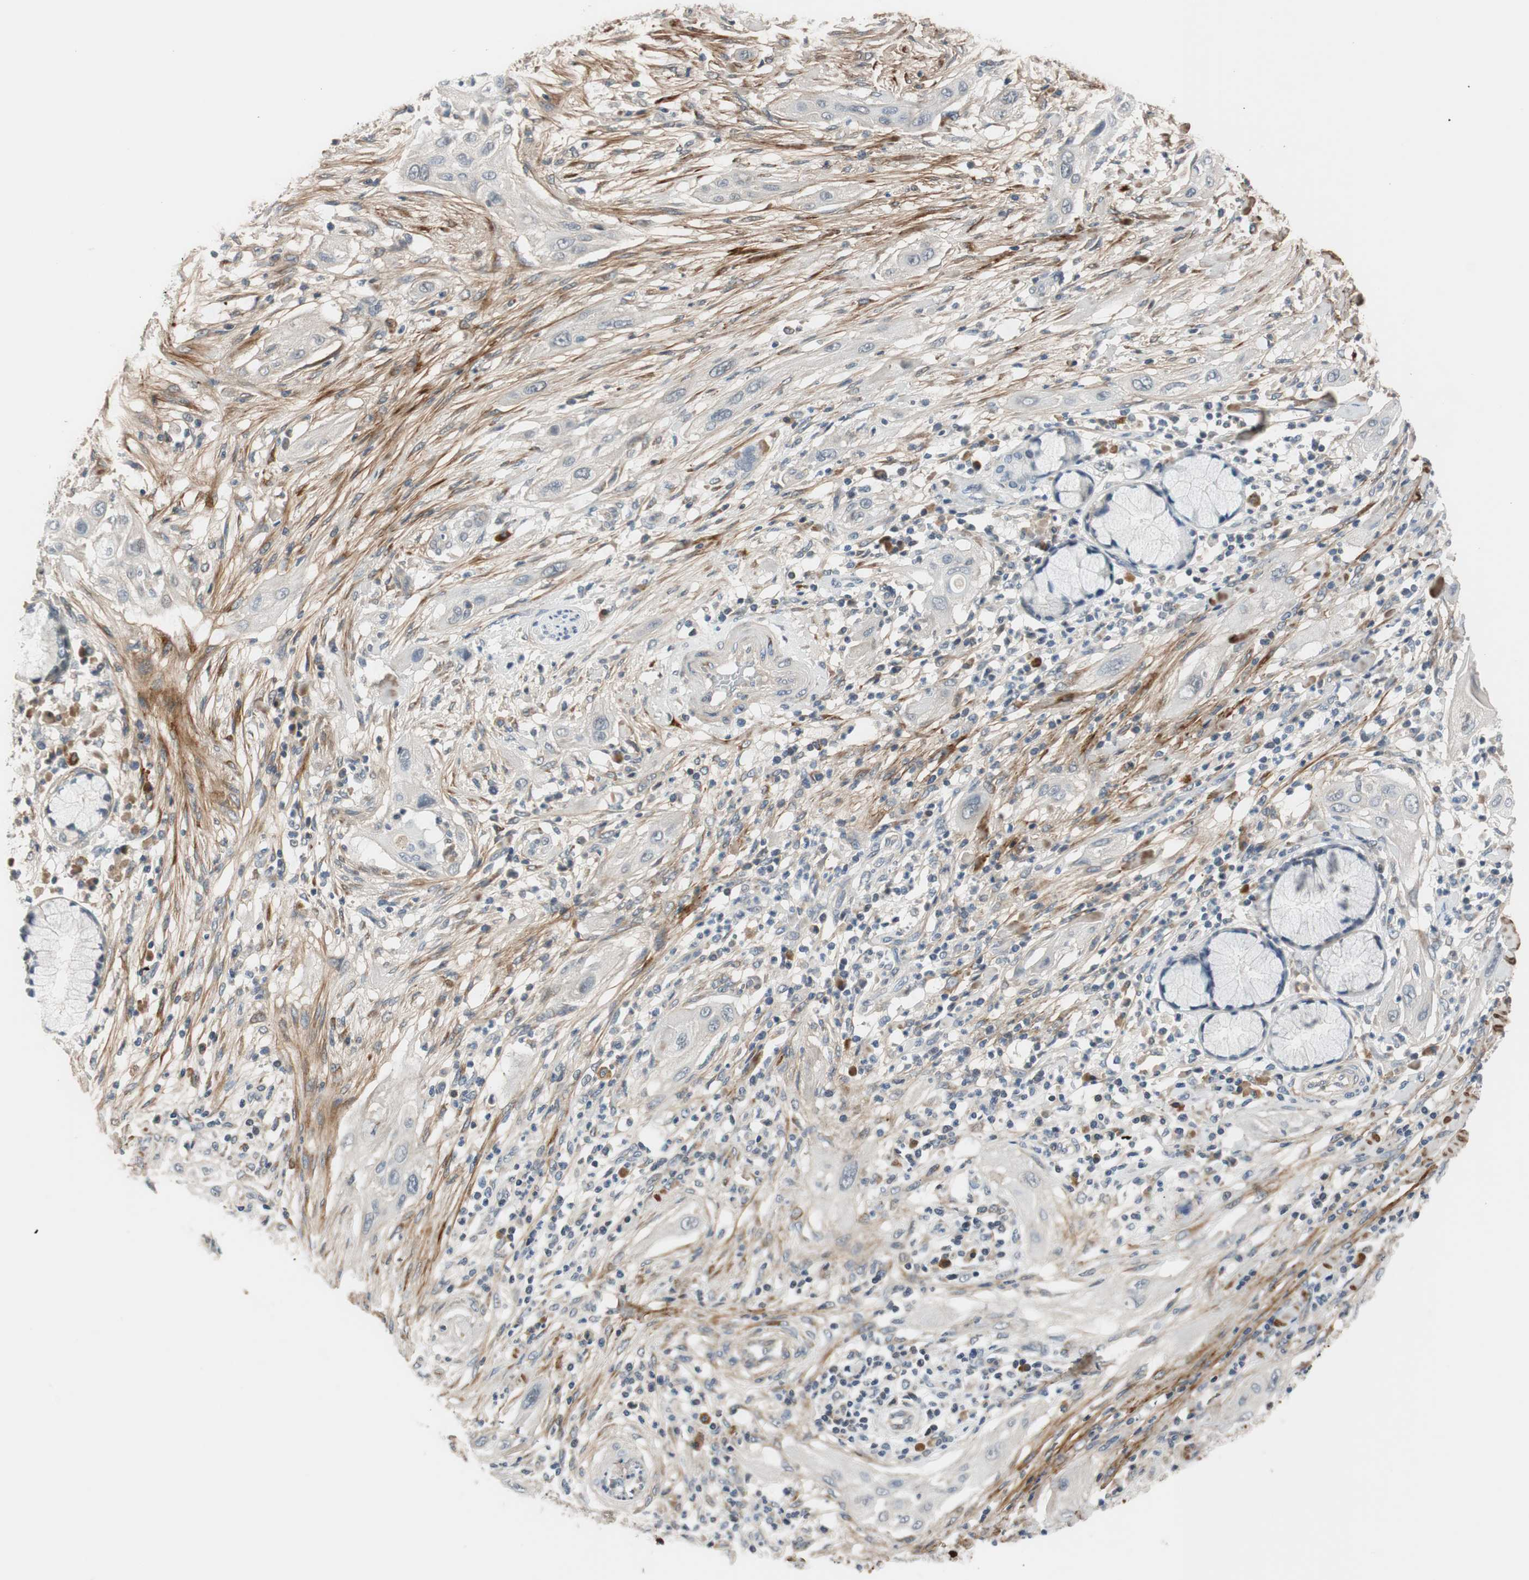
{"staining": {"intensity": "negative", "quantity": "none", "location": "none"}, "tissue": "lung cancer", "cell_type": "Tumor cells", "image_type": "cancer", "snomed": [{"axis": "morphology", "description": "Squamous cell carcinoma, NOS"}, {"axis": "topography", "description": "Lung"}], "caption": "Immunohistochemistry of human lung cancer reveals no positivity in tumor cells.", "gene": "COL12A1", "patient": {"sex": "female", "age": 47}}